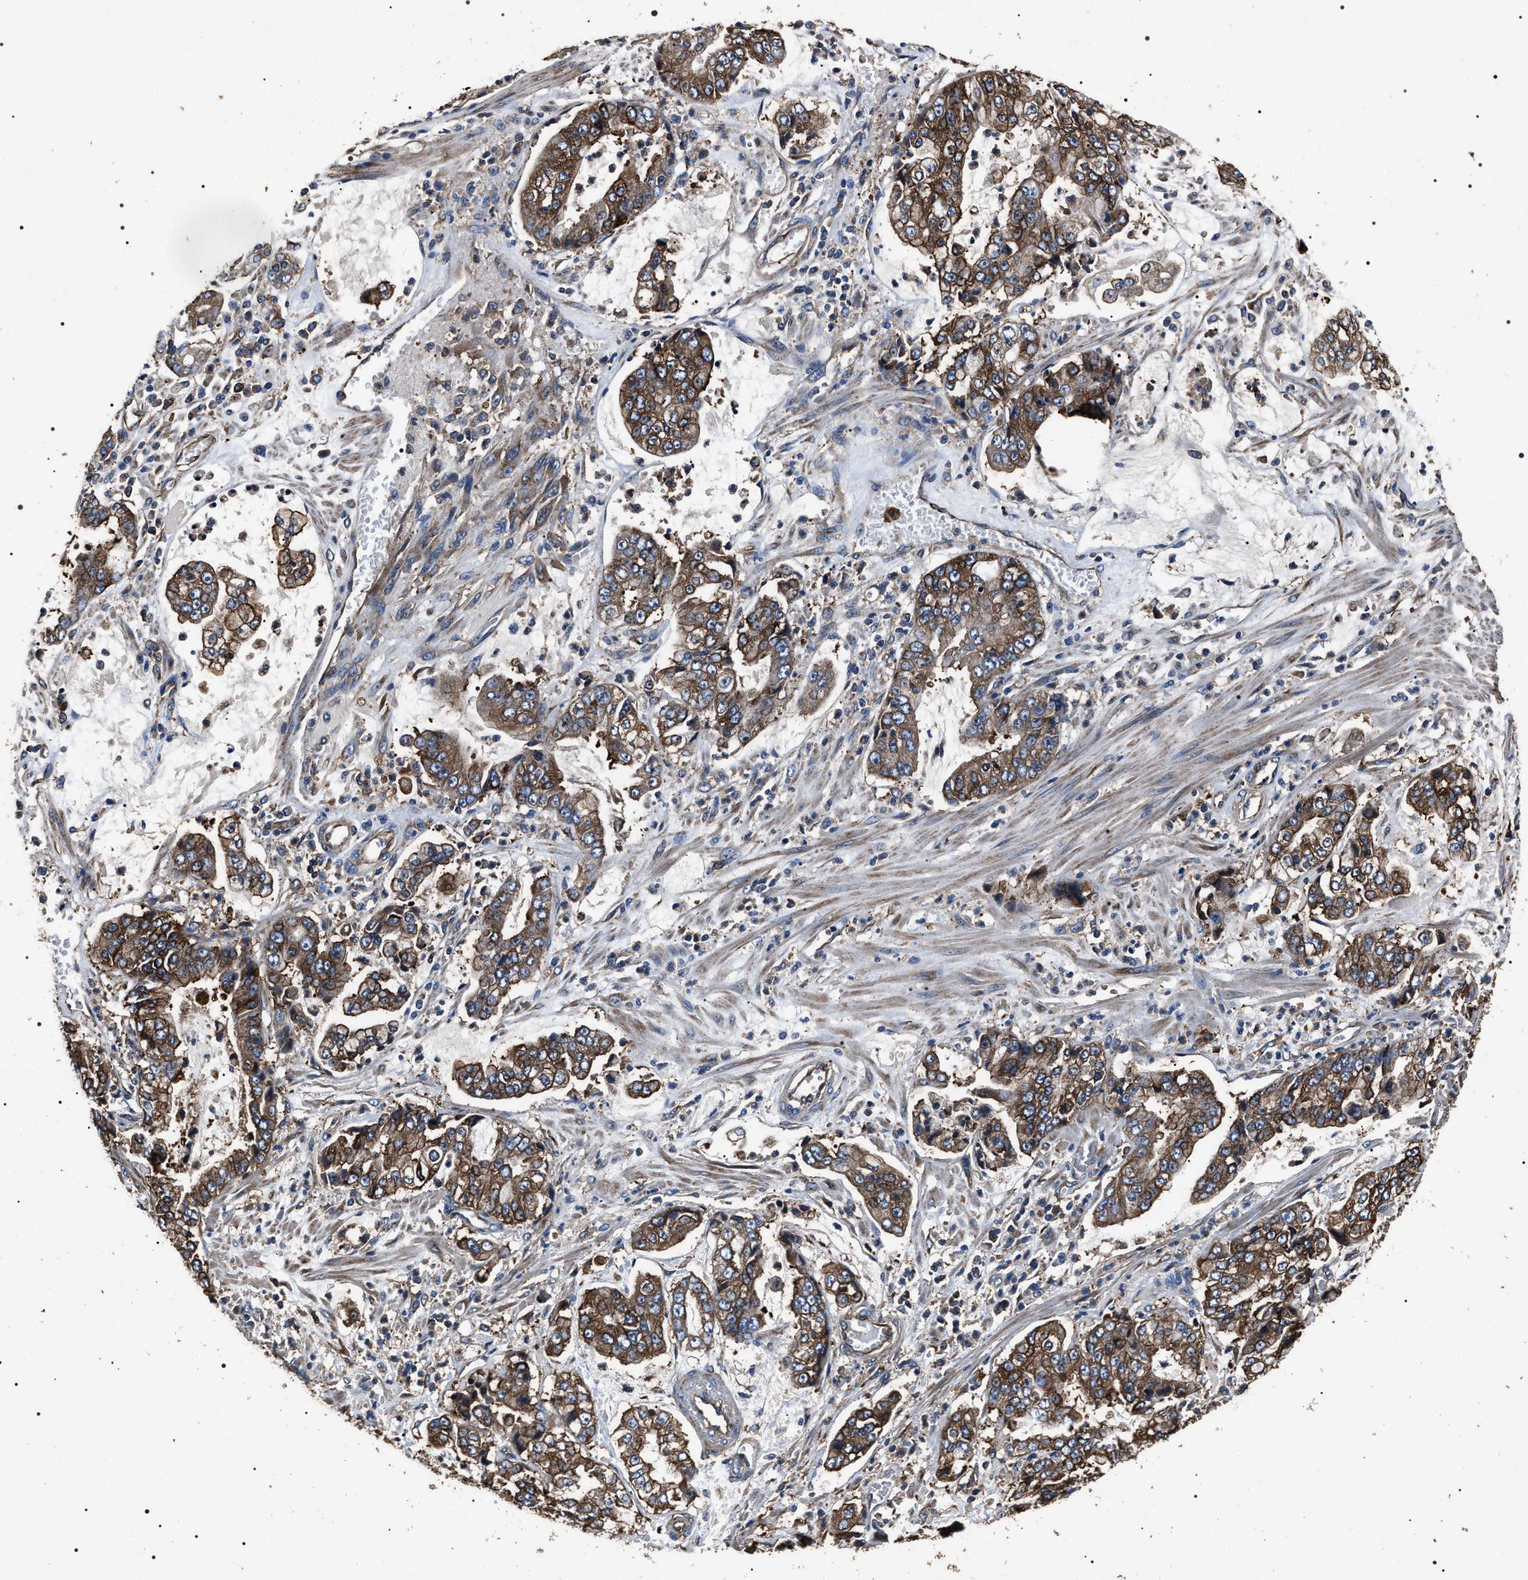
{"staining": {"intensity": "strong", "quantity": ">75%", "location": "cytoplasmic/membranous"}, "tissue": "stomach cancer", "cell_type": "Tumor cells", "image_type": "cancer", "snomed": [{"axis": "morphology", "description": "Adenocarcinoma, NOS"}, {"axis": "topography", "description": "Stomach"}], "caption": "Human stomach cancer (adenocarcinoma) stained with a protein marker demonstrates strong staining in tumor cells.", "gene": "HSCB", "patient": {"sex": "male", "age": 76}}